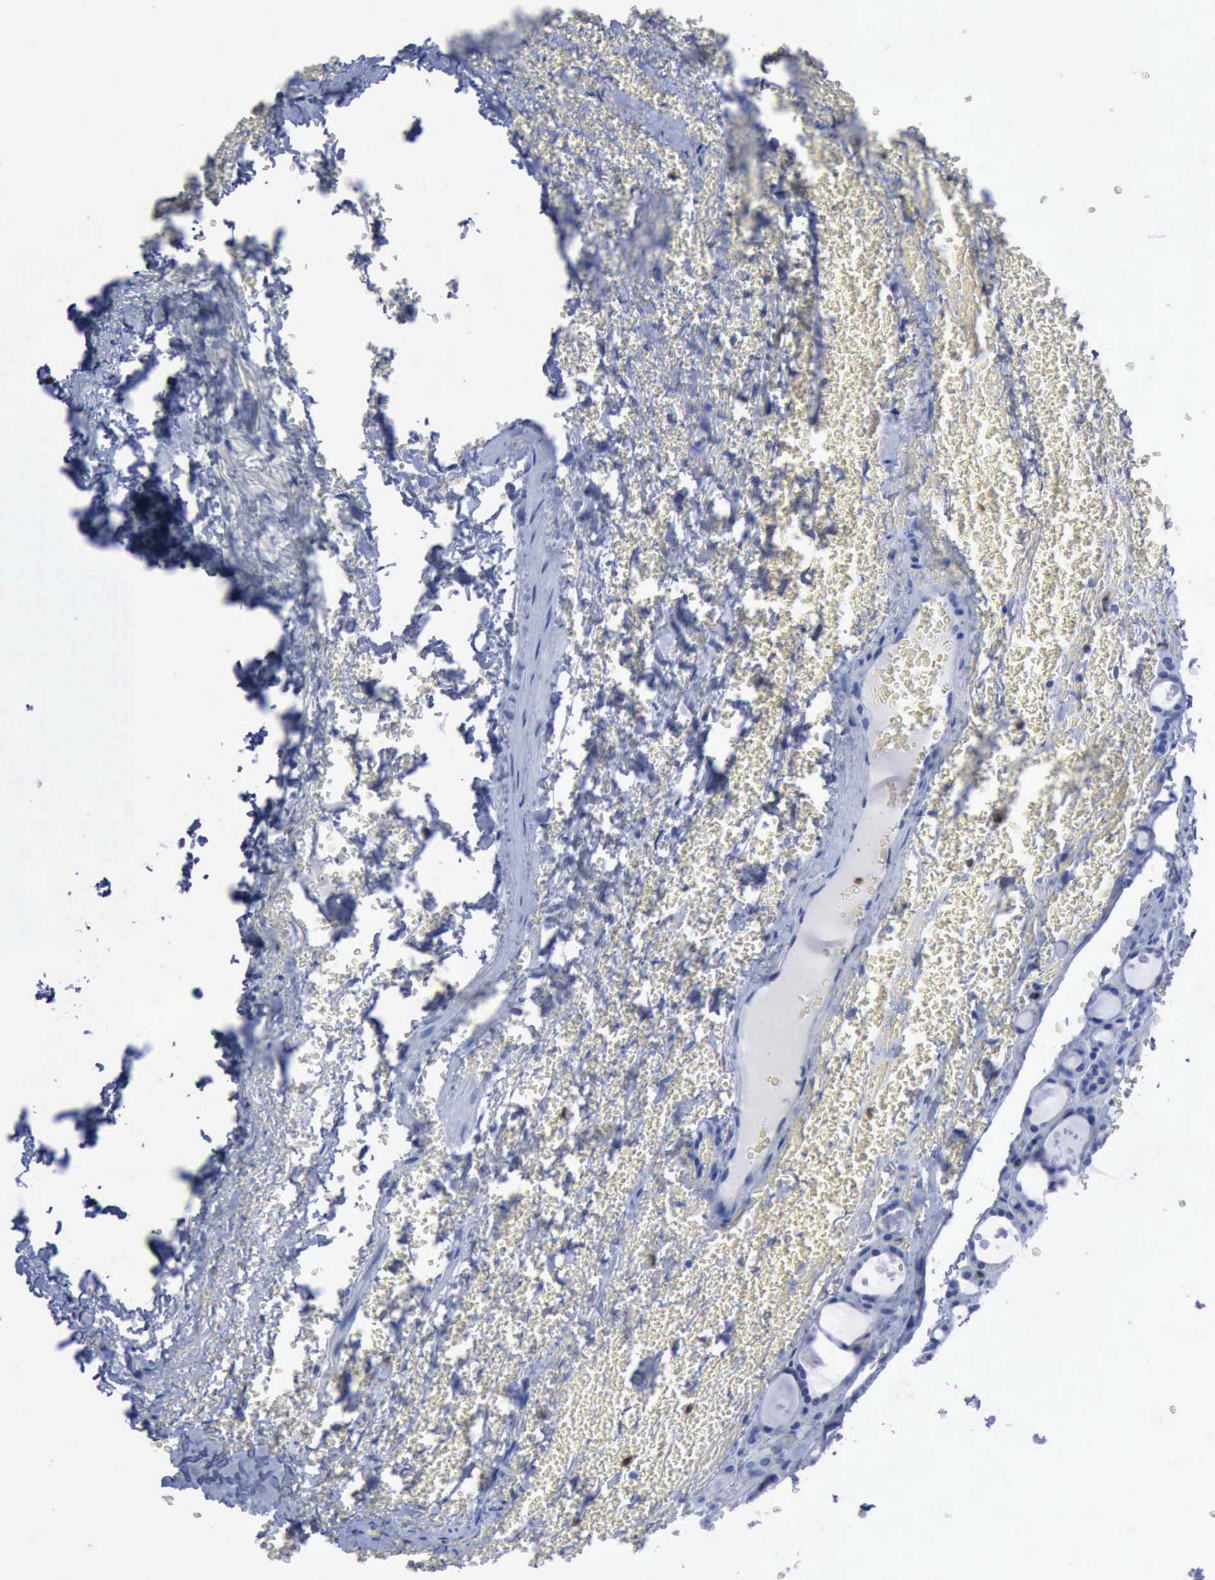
{"staining": {"intensity": "negative", "quantity": "none", "location": "none"}, "tissue": "thyroid cancer", "cell_type": "Tumor cells", "image_type": "cancer", "snomed": [{"axis": "morphology", "description": "Follicular adenoma carcinoma, NOS"}, {"axis": "topography", "description": "Thyroid gland"}], "caption": "High power microscopy micrograph of an immunohistochemistry photomicrograph of thyroid cancer, revealing no significant positivity in tumor cells.", "gene": "CSTA", "patient": {"sex": "female", "age": 71}}